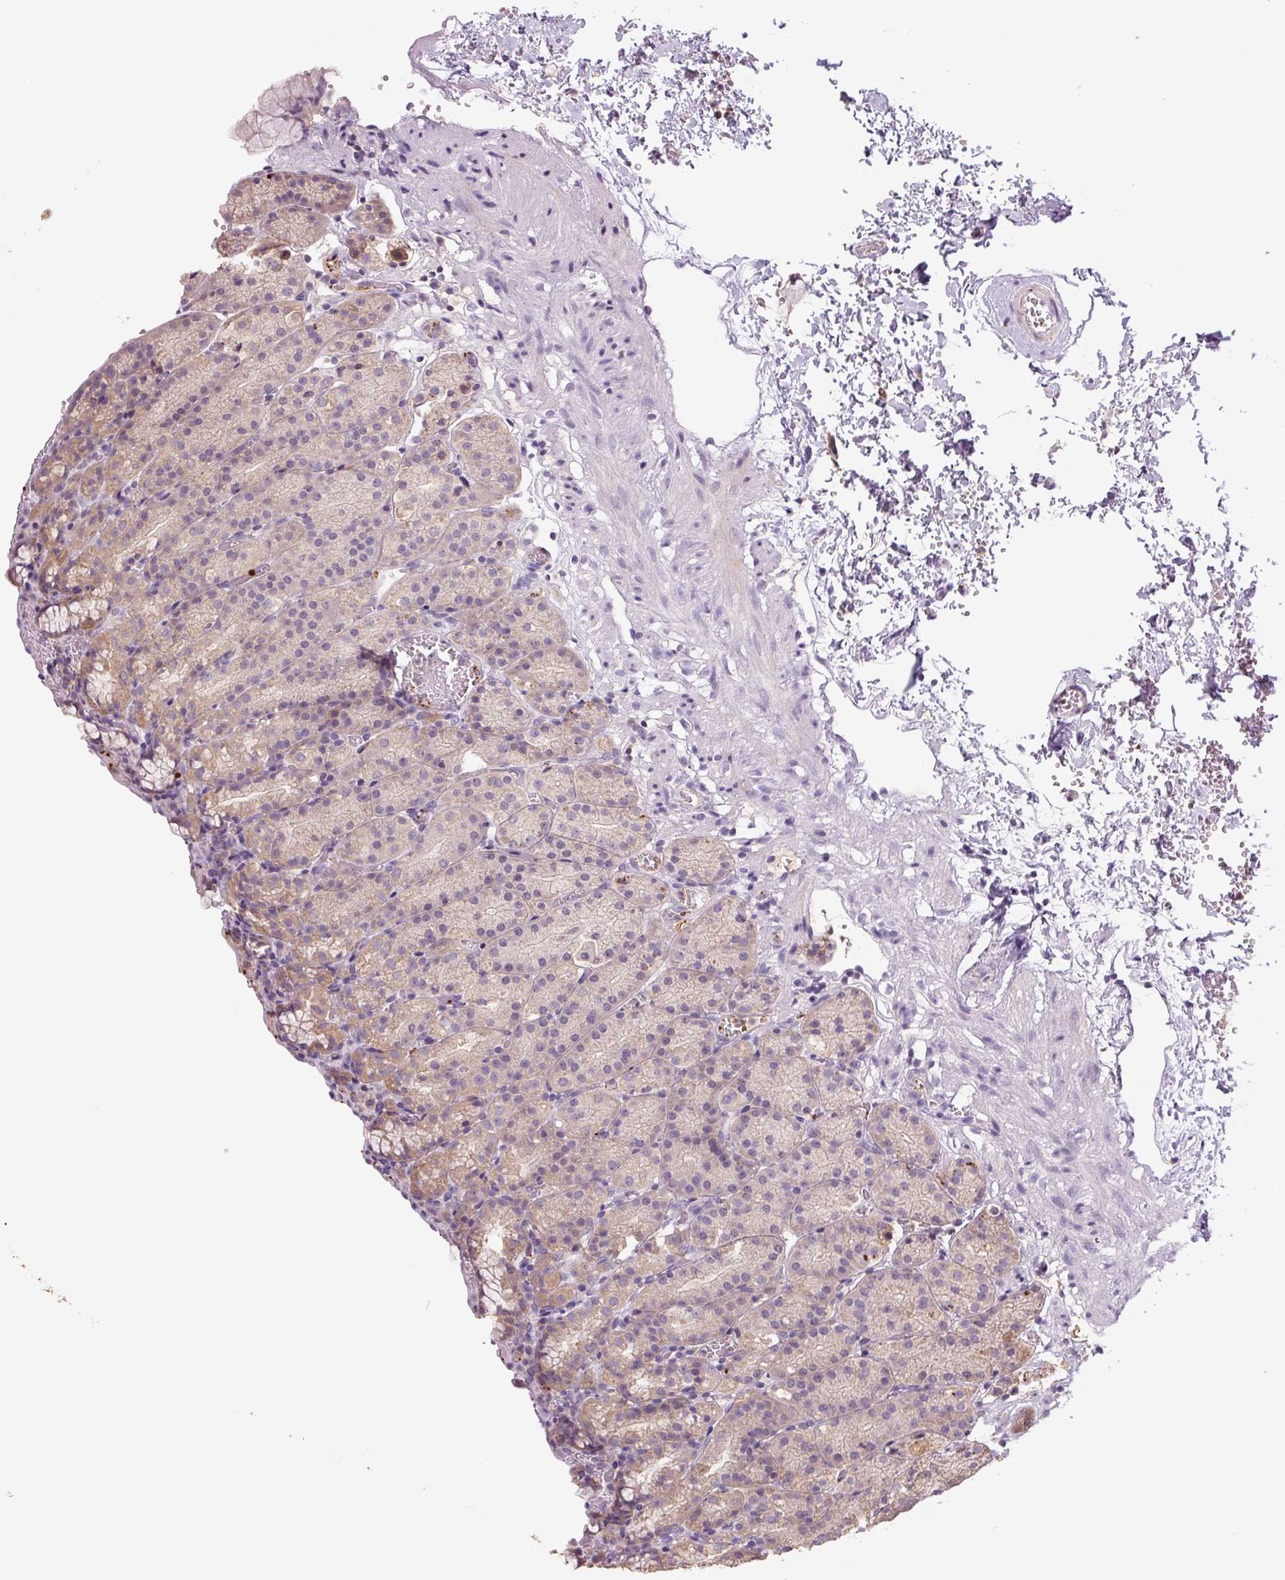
{"staining": {"intensity": "weak", "quantity": "25%-75%", "location": "cytoplasmic/membranous"}, "tissue": "stomach", "cell_type": "Glandular cells", "image_type": "normal", "snomed": [{"axis": "morphology", "description": "Normal tissue, NOS"}, {"axis": "topography", "description": "Stomach, upper"}], "caption": "A low amount of weak cytoplasmic/membranous expression is present in approximately 25%-75% of glandular cells in unremarkable stomach.", "gene": "TMEM160", "patient": {"sex": "female", "age": 81}}